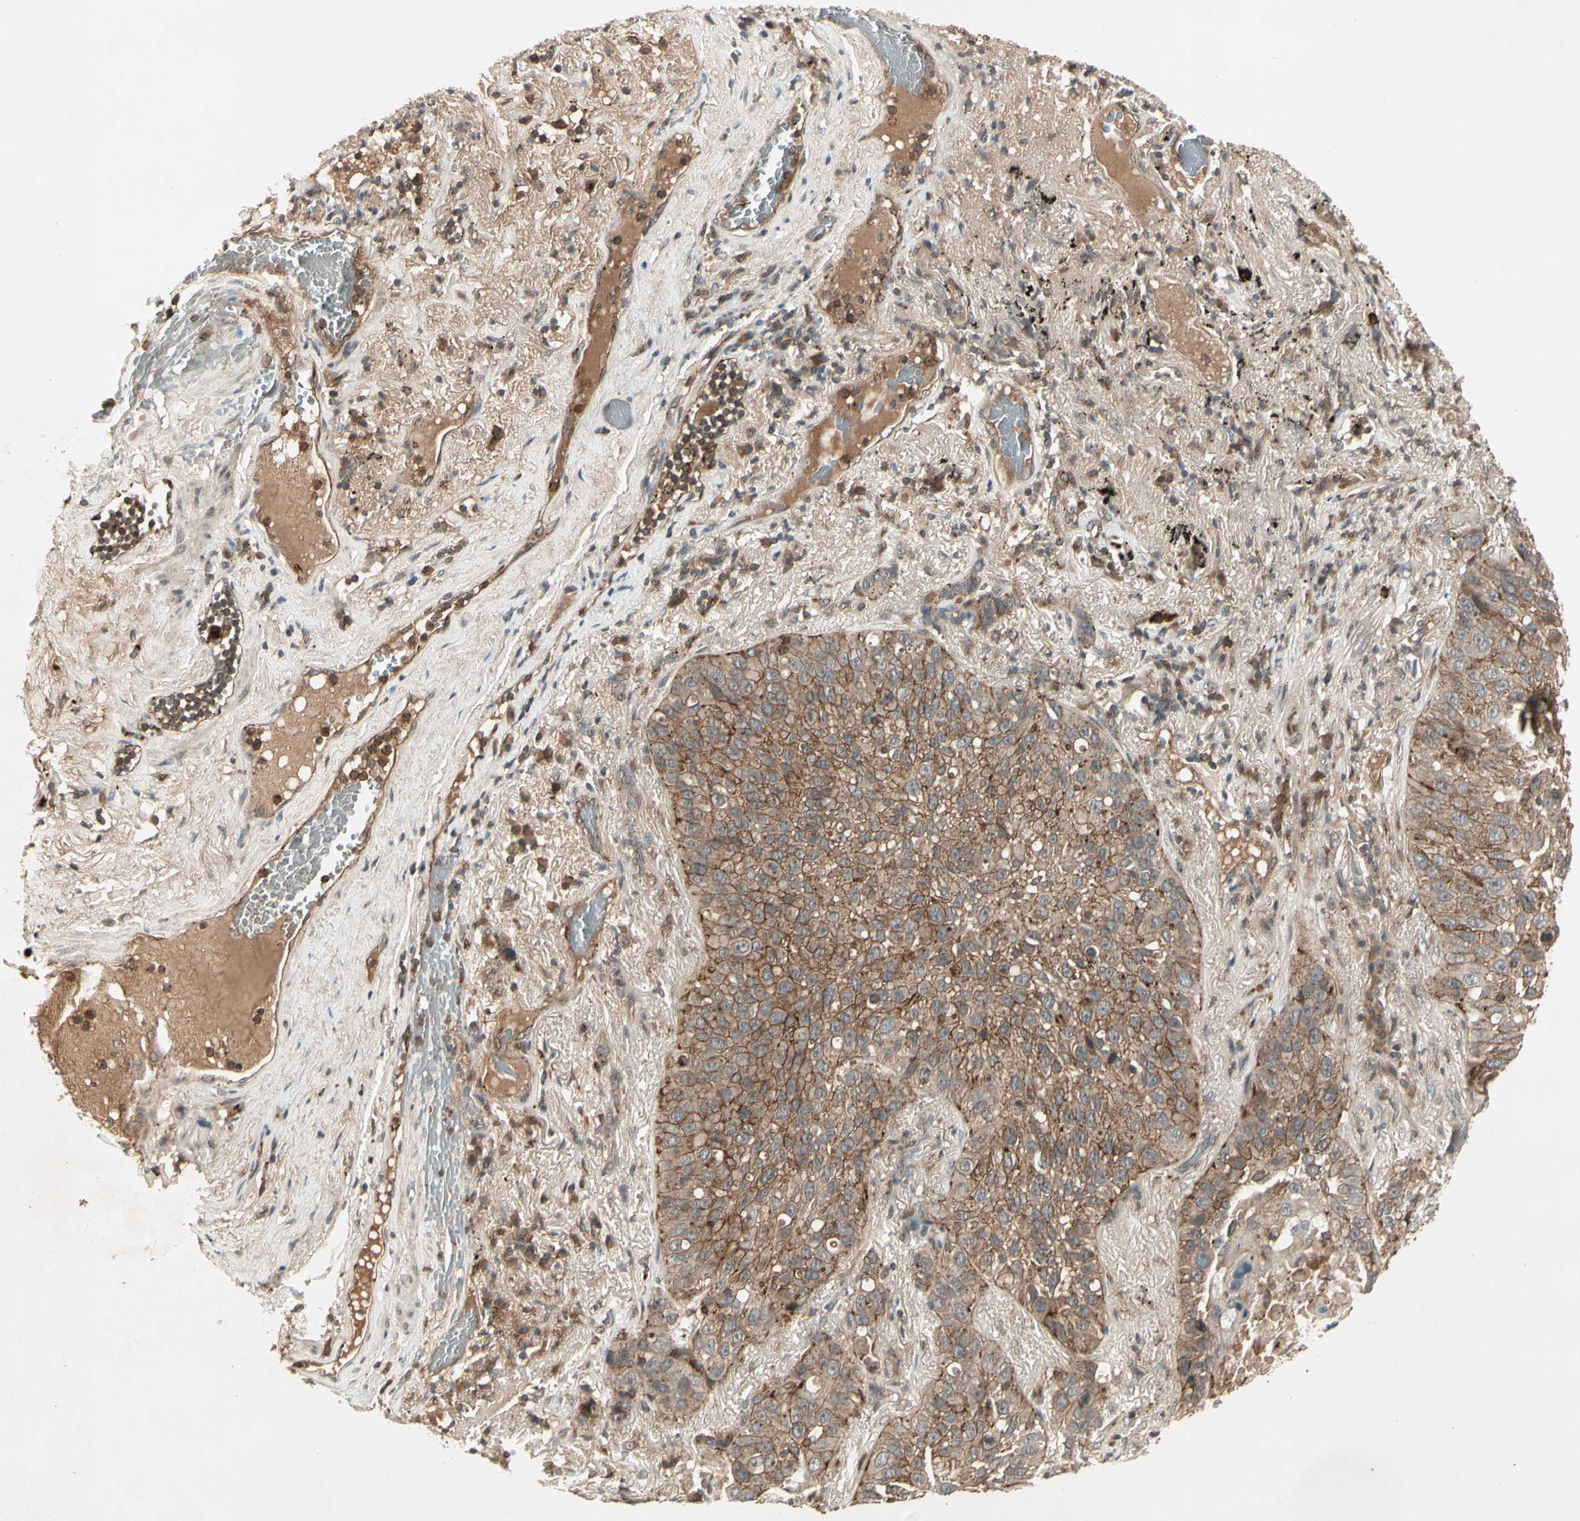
{"staining": {"intensity": "moderate", "quantity": ">75%", "location": "cytoplasmic/membranous"}, "tissue": "lung cancer", "cell_type": "Tumor cells", "image_type": "cancer", "snomed": [{"axis": "morphology", "description": "Squamous cell carcinoma, NOS"}, {"axis": "topography", "description": "Lung"}], "caption": "Immunohistochemical staining of human lung cancer (squamous cell carcinoma) displays moderate cytoplasmic/membranous protein positivity in approximately >75% of tumor cells.", "gene": "FLOT1", "patient": {"sex": "male", "age": 57}}